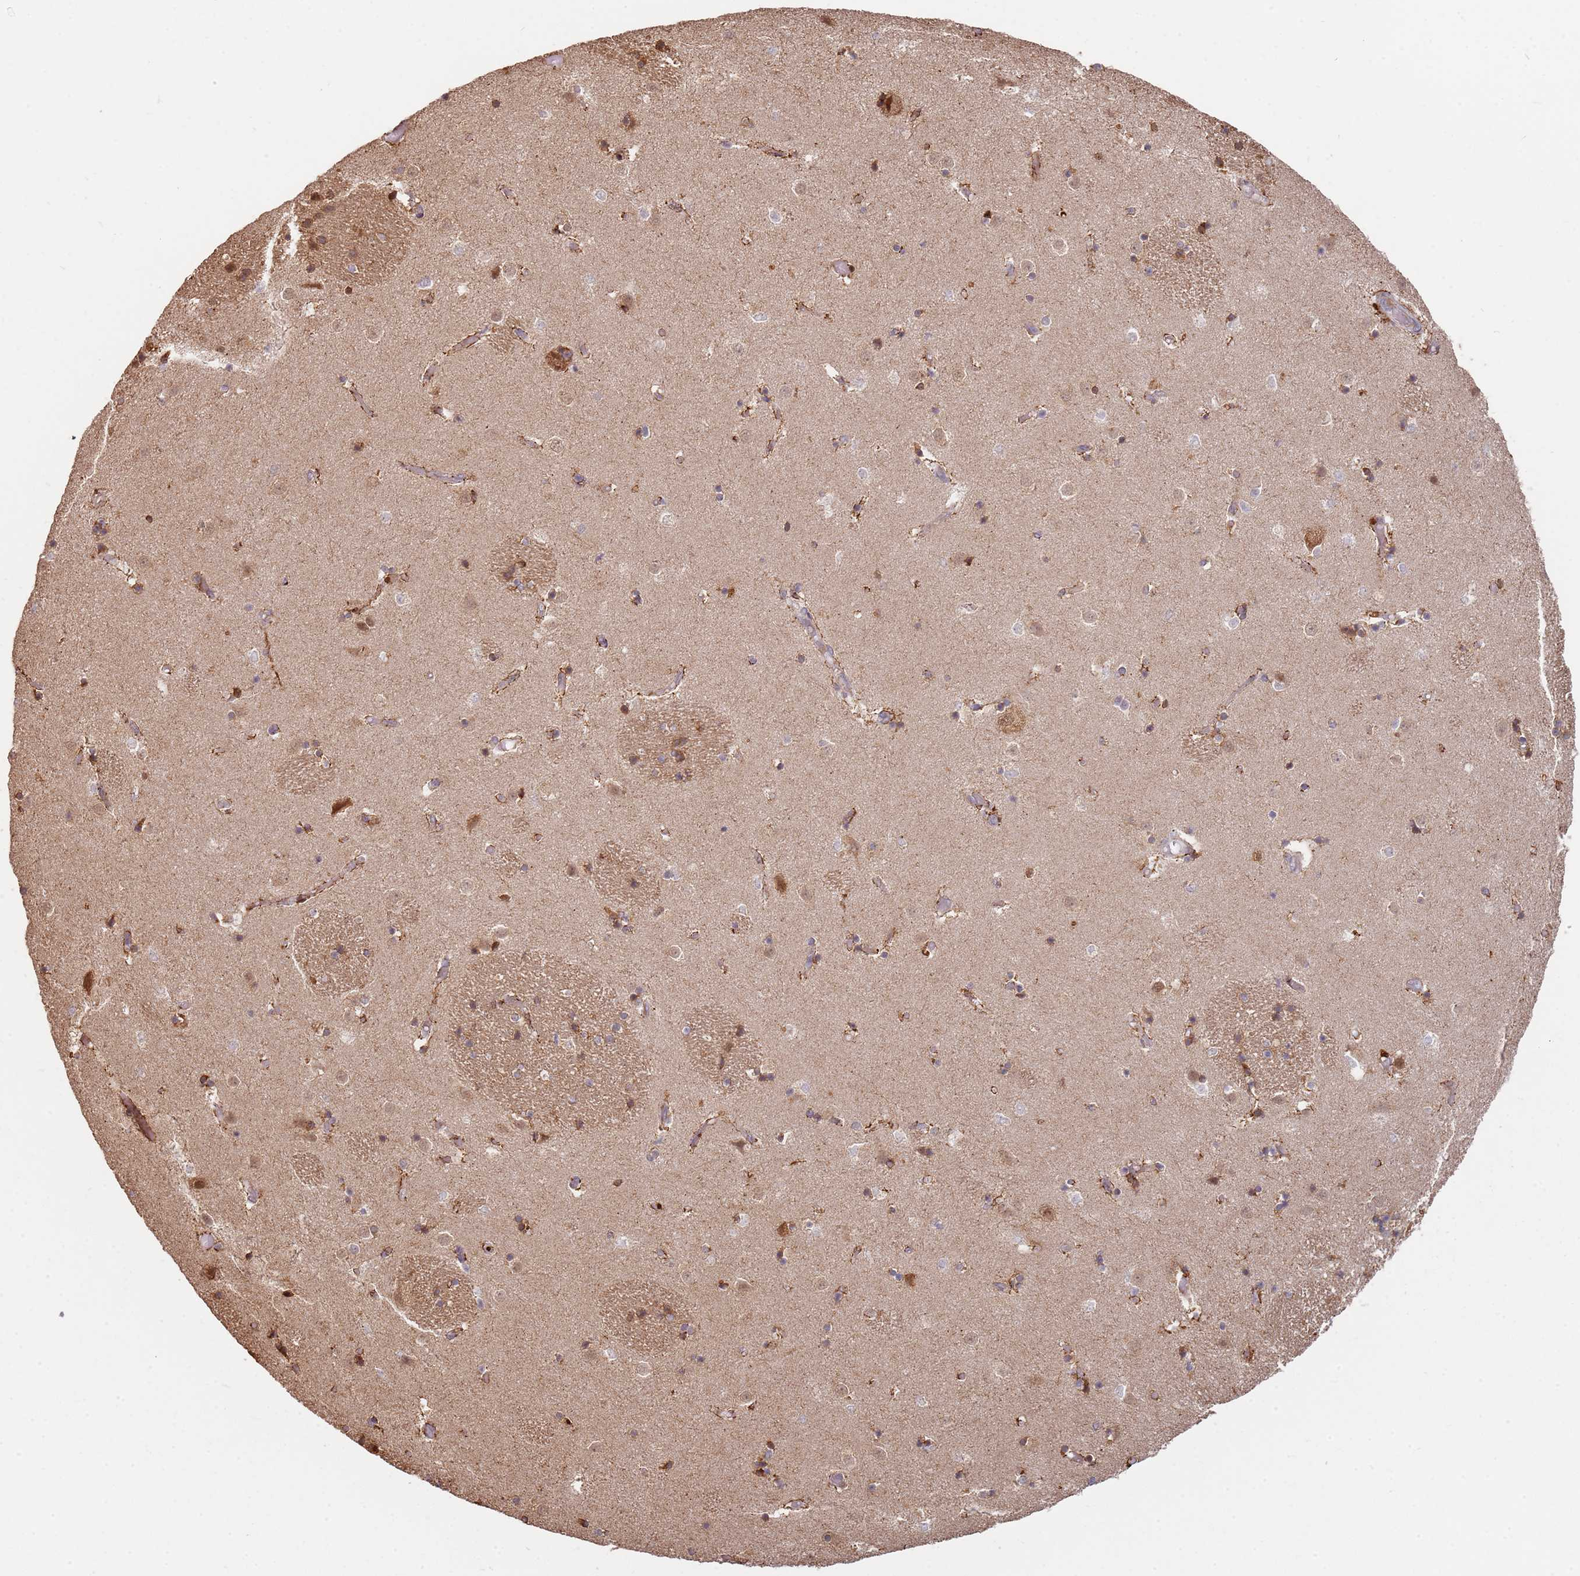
{"staining": {"intensity": "weak", "quantity": "25%-75%", "location": "cytoplasmic/membranous"}, "tissue": "caudate", "cell_type": "Glial cells", "image_type": "normal", "snomed": [{"axis": "morphology", "description": "Normal tissue, NOS"}, {"axis": "topography", "description": "Lateral ventricle wall"}], "caption": "Caudate stained for a protein (brown) shows weak cytoplasmic/membranous positive staining in about 25%-75% of glial cells.", "gene": "MPEG1", "patient": {"sex": "female", "age": 52}}